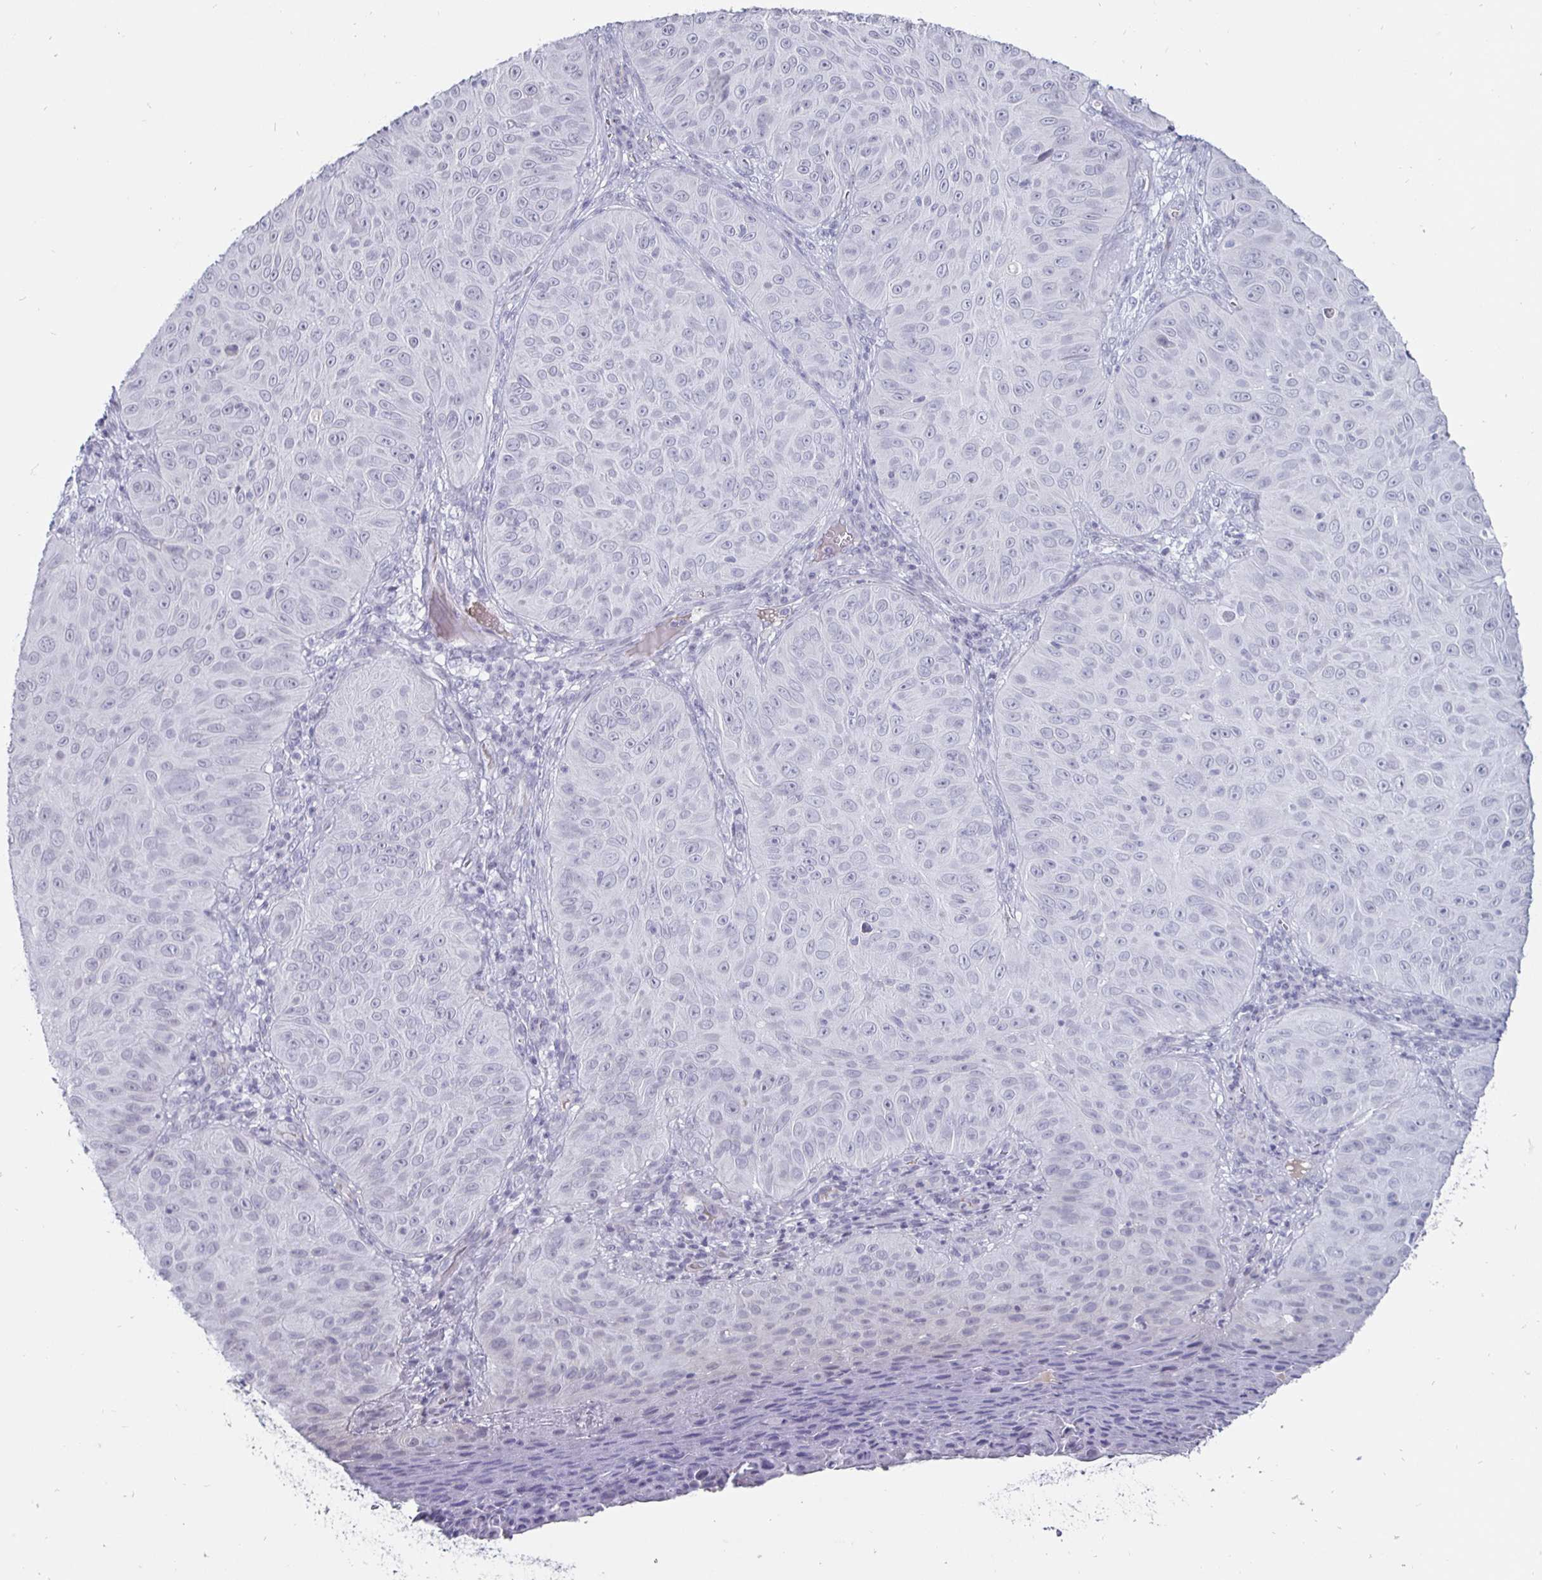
{"staining": {"intensity": "negative", "quantity": "none", "location": "none"}, "tissue": "skin cancer", "cell_type": "Tumor cells", "image_type": "cancer", "snomed": [{"axis": "morphology", "description": "Squamous cell carcinoma, NOS"}, {"axis": "topography", "description": "Skin"}], "caption": "Immunohistochemical staining of skin cancer (squamous cell carcinoma) demonstrates no significant staining in tumor cells. Brightfield microscopy of immunohistochemistry stained with DAB (brown) and hematoxylin (blue), captured at high magnification.", "gene": "OOSP2", "patient": {"sex": "male", "age": 82}}